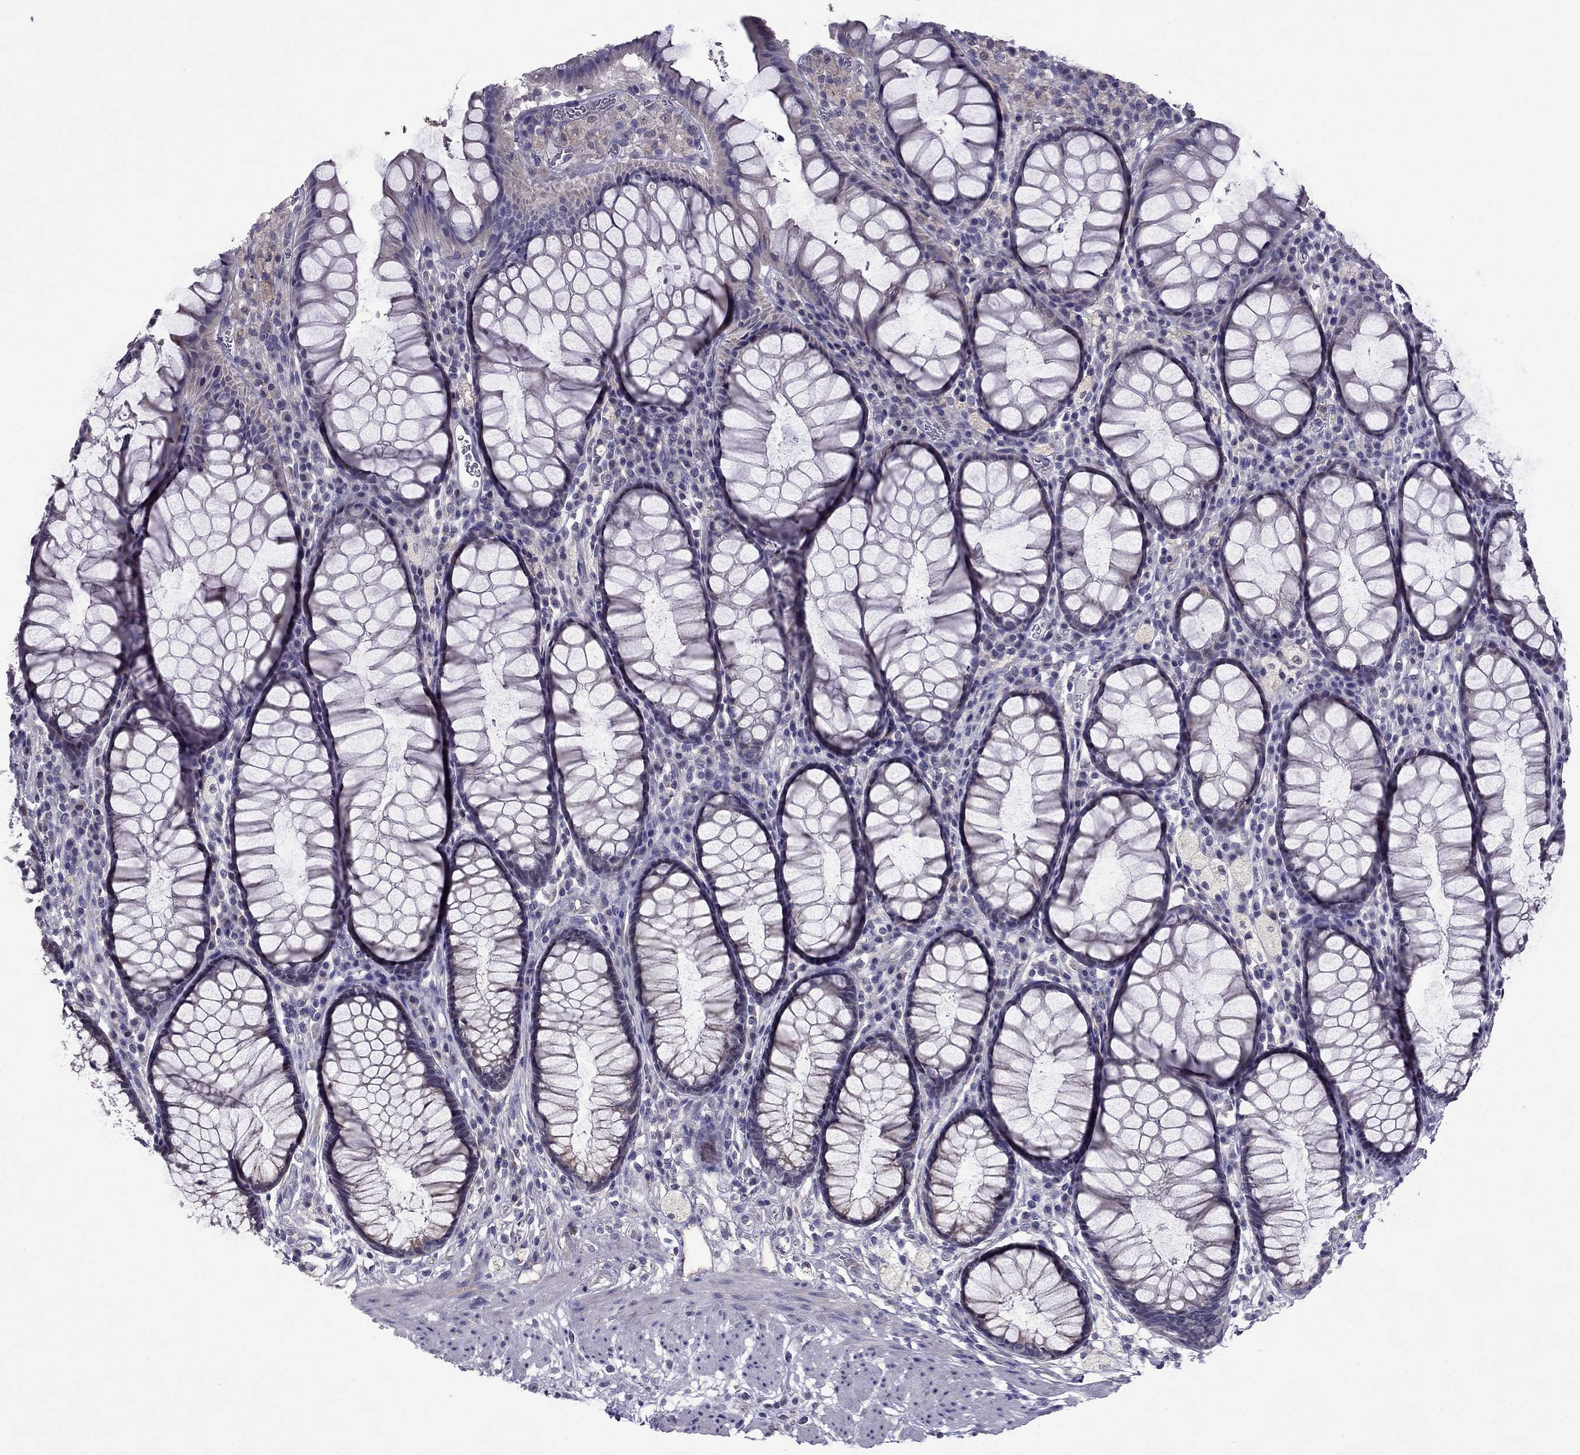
{"staining": {"intensity": "weak", "quantity": "<25%", "location": "cytoplasmic/membranous"}, "tissue": "rectum", "cell_type": "Glandular cells", "image_type": "normal", "snomed": [{"axis": "morphology", "description": "Normal tissue, NOS"}, {"axis": "topography", "description": "Rectum"}], "caption": "This is an immunohistochemistry photomicrograph of normal rectum. There is no staining in glandular cells.", "gene": "SLC6A2", "patient": {"sex": "female", "age": 68}}